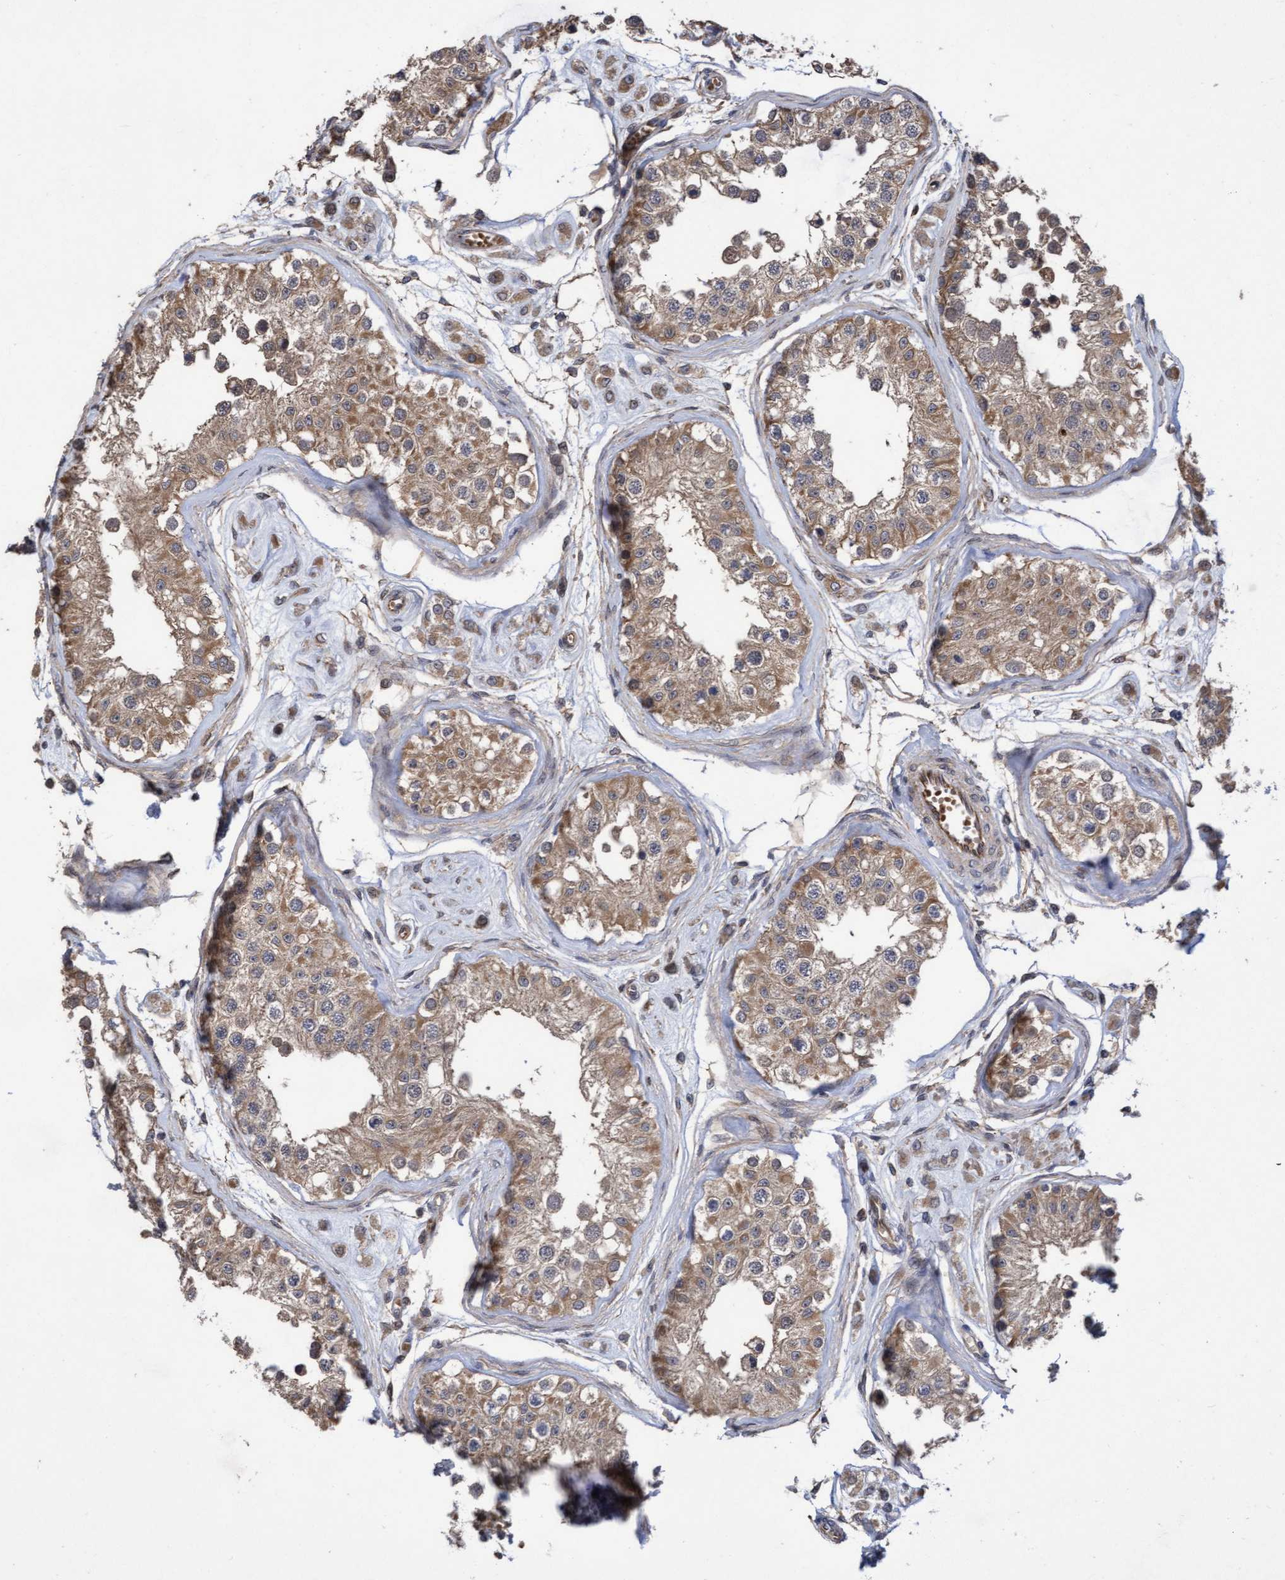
{"staining": {"intensity": "moderate", "quantity": ">75%", "location": "cytoplasmic/membranous"}, "tissue": "testis", "cell_type": "Cells in seminiferous ducts", "image_type": "normal", "snomed": [{"axis": "morphology", "description": "Normal tissue, NOS"}, {"axis": "morphology", "description": "Adenocarcinoma, metastatic, NOS"}, {"axis": "topography", "description": "Testis"}], "caption": "IHC image of normal human testis stained for a protein (brown), which shows medium levels of moderate cytoplasmic/membranous expression in approximately >75% of cells in seminiferous ducts.", "gene": "COBL", "patient": {"sex": "male", "age": 26}}